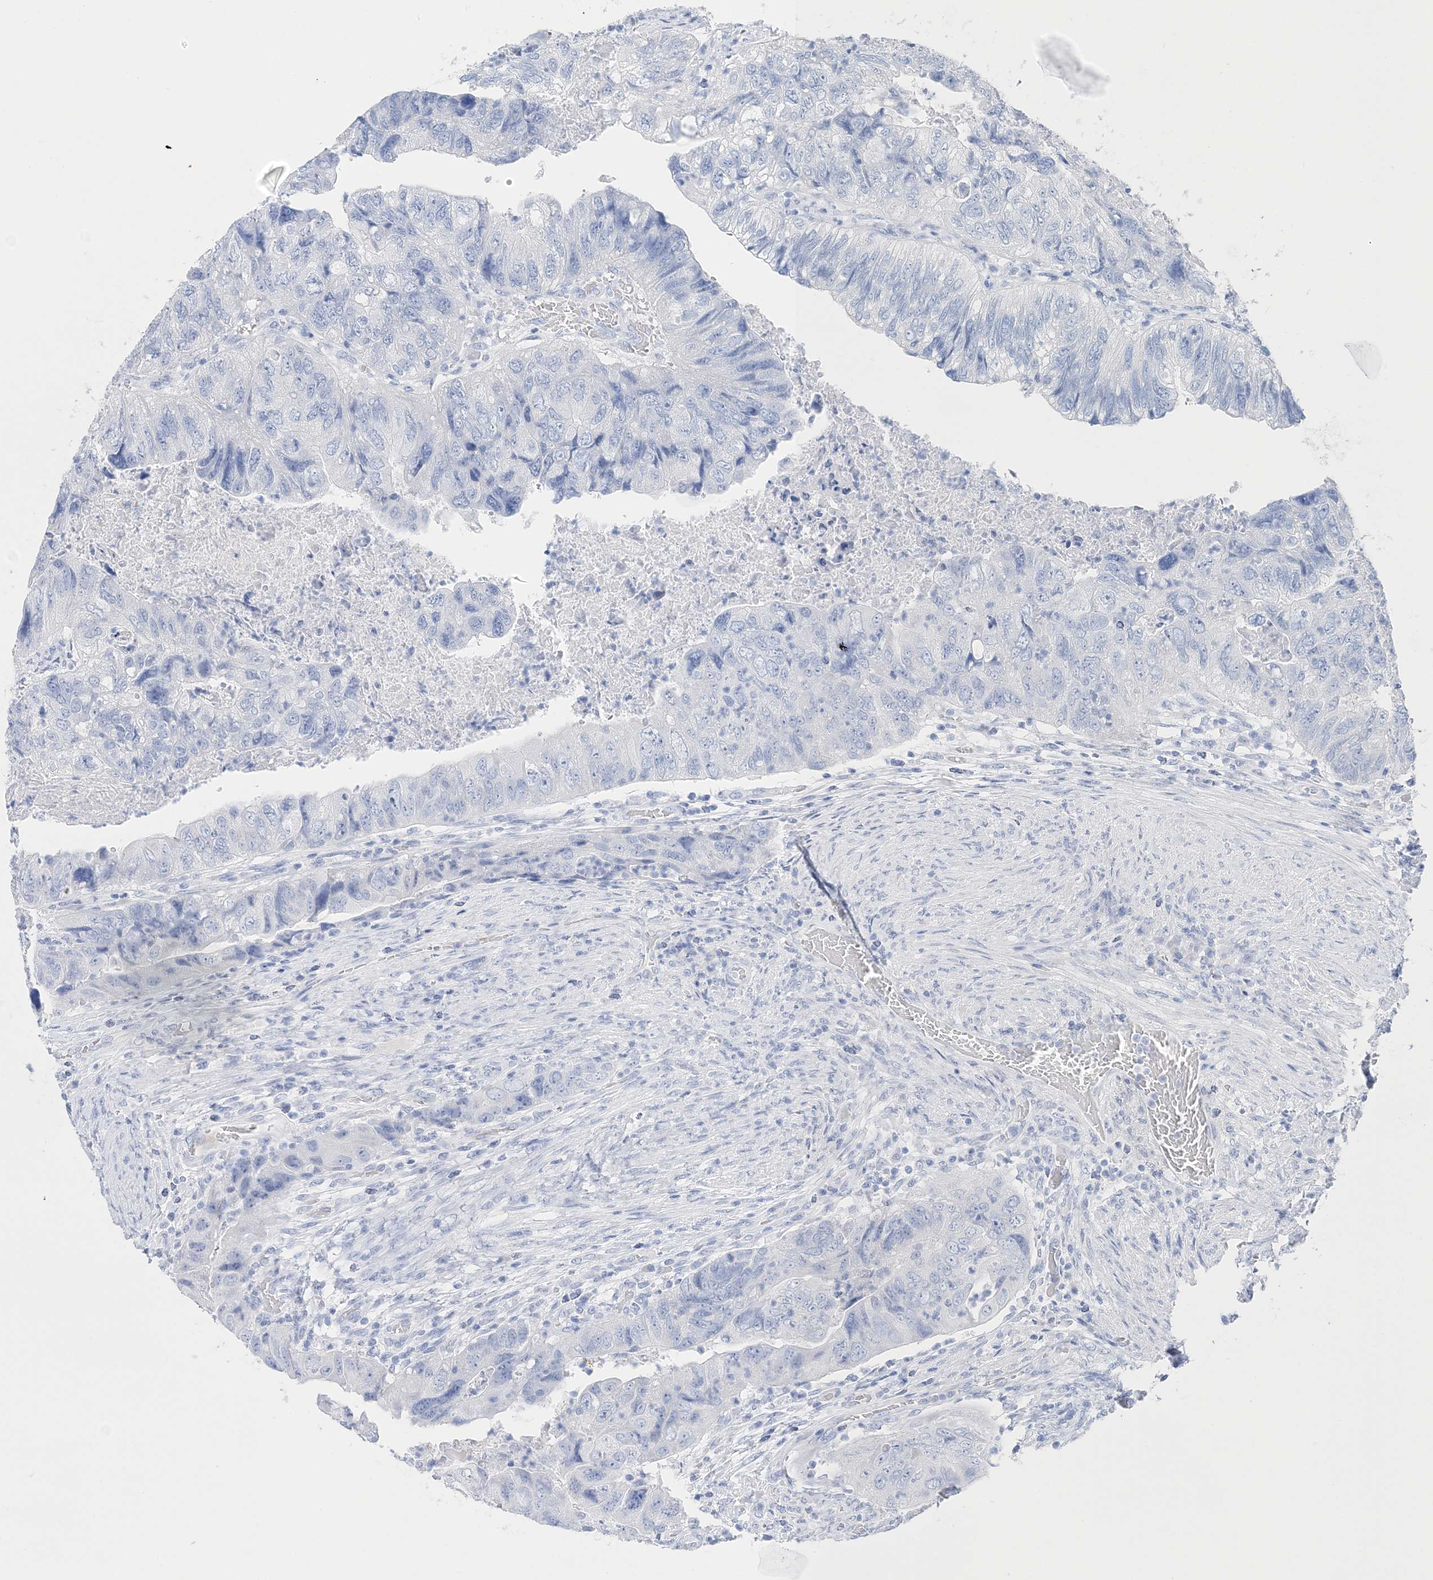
{"staining": {"intensity": "negative", "quantity": "none", "location": "none"}, "tissue": "colorectal cancer", "cell_type": "Tumor cells", "image_type": "cancer", "snomed": [{"axis": "morphology", "description": "Adenocarcinoma, NOS"}, {"axis": "topography", "description": "Rectum"}], "caption": "Immunohistochemistry histopathology image of neoplastic tissue: human colorectal cancer (adenocarcinoma) stained with DAB (3,3'-diaminobenzidine) displays no significant protein expression in tumor cells.", "gene": "TSPYL6", "patient": {"sex": "male", "age": 63}}